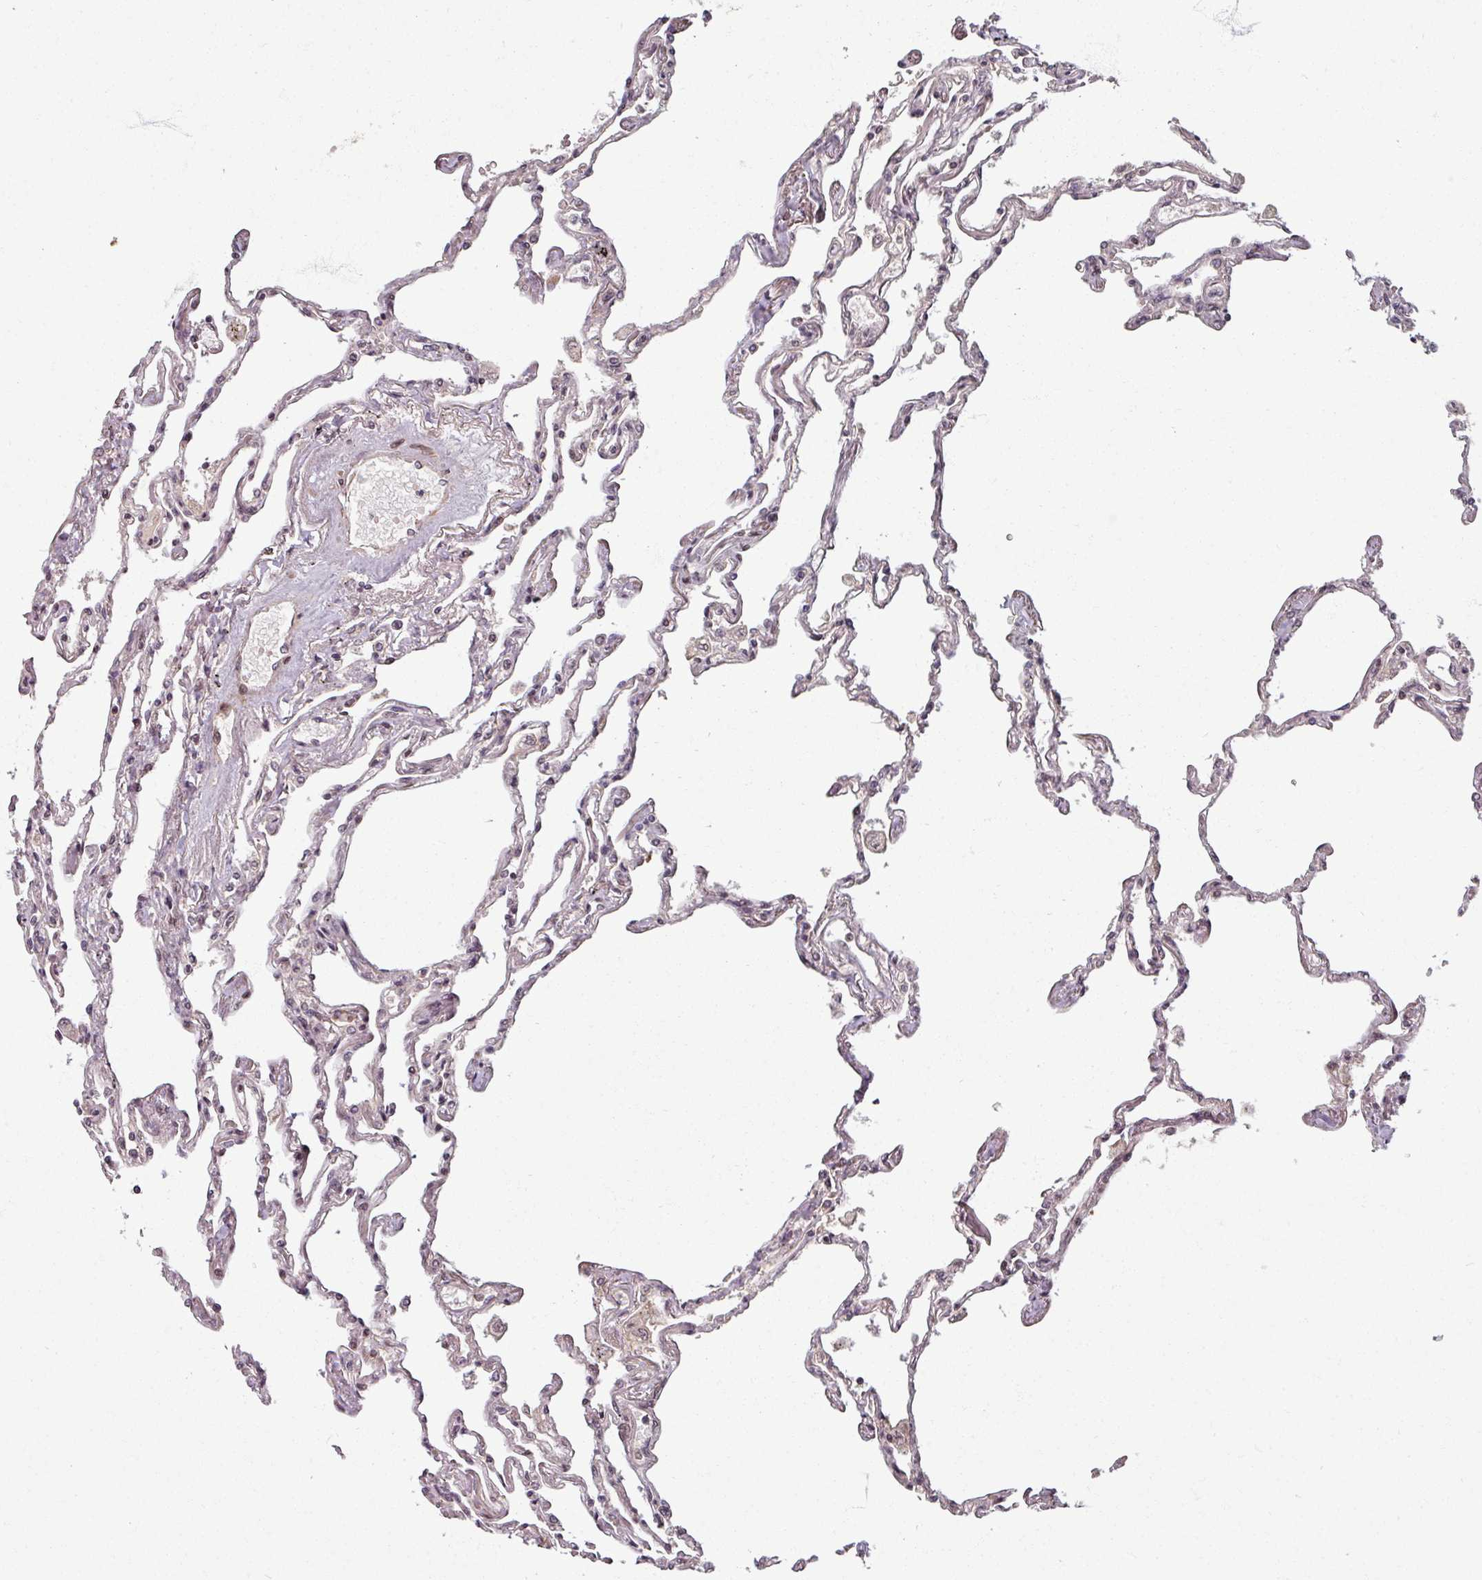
{"staining": {"intensity": "moderate", "quantity": "25%-75%", "location": "nuclear"}, "tissue": "lung", "cell_type": "Alveolar cells", "image_type": "normal", "snomed": [{"axis": "morphology", "description": "Normal tissue, NOS"}, {"axis": "topography", "description": "Lung"}], "caption": "Alveolar cells reveal medium levels of moderate nuclear expression in approximately 25%-75% of cells in normal human lung. (DAB IHC, brown staining for protein, blue staining for nuclei).", "gene": "SWI5", "patient": {"sex": "female", "age": 67}}